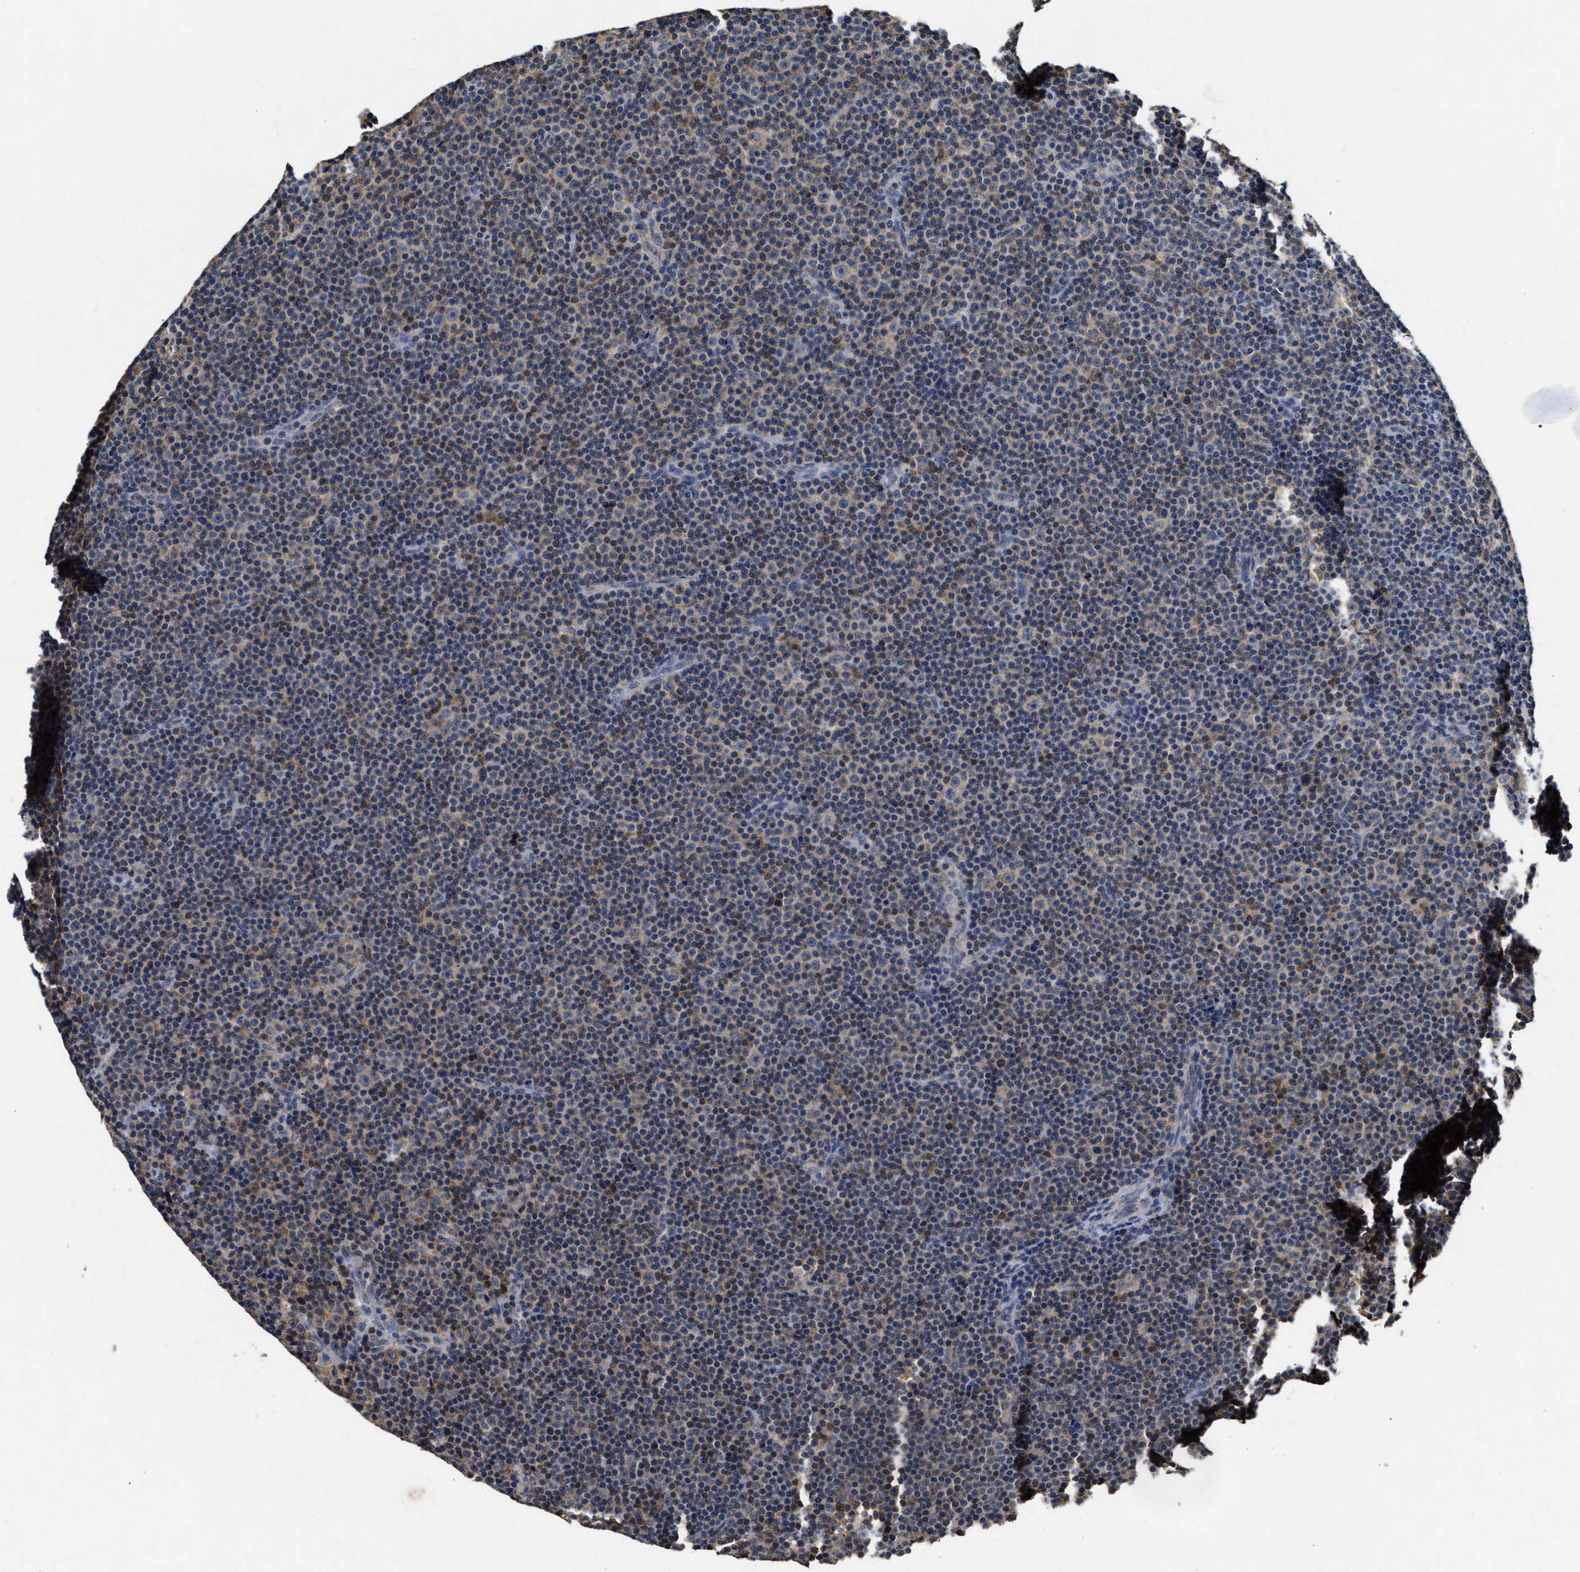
{"staining": {"intensity": "weak", "quantity": "25%-75%", "location": "cytoplasmic/membranous"}, "tissue": "lymphoma", "cell_type": "Tumor cells", "image_type": "cancer", "snomed": [{"axis": "morphology", "description": "Malignant lymphoma, non-Hodgkin's type, Low grade"}, {"axis": "topography", "description": "Lymph node"}], "caption": "Weak cytoplasmic/membranous positivity for a protein is appreciated in approximately 25%-75% of tumor cells of malignant lymphoma, non-Hodgkin's type (low-grade) using immunohistochemistry (IHC).", "gene": "ACAT2", "patient": {"sex": "female", "age": 67}}